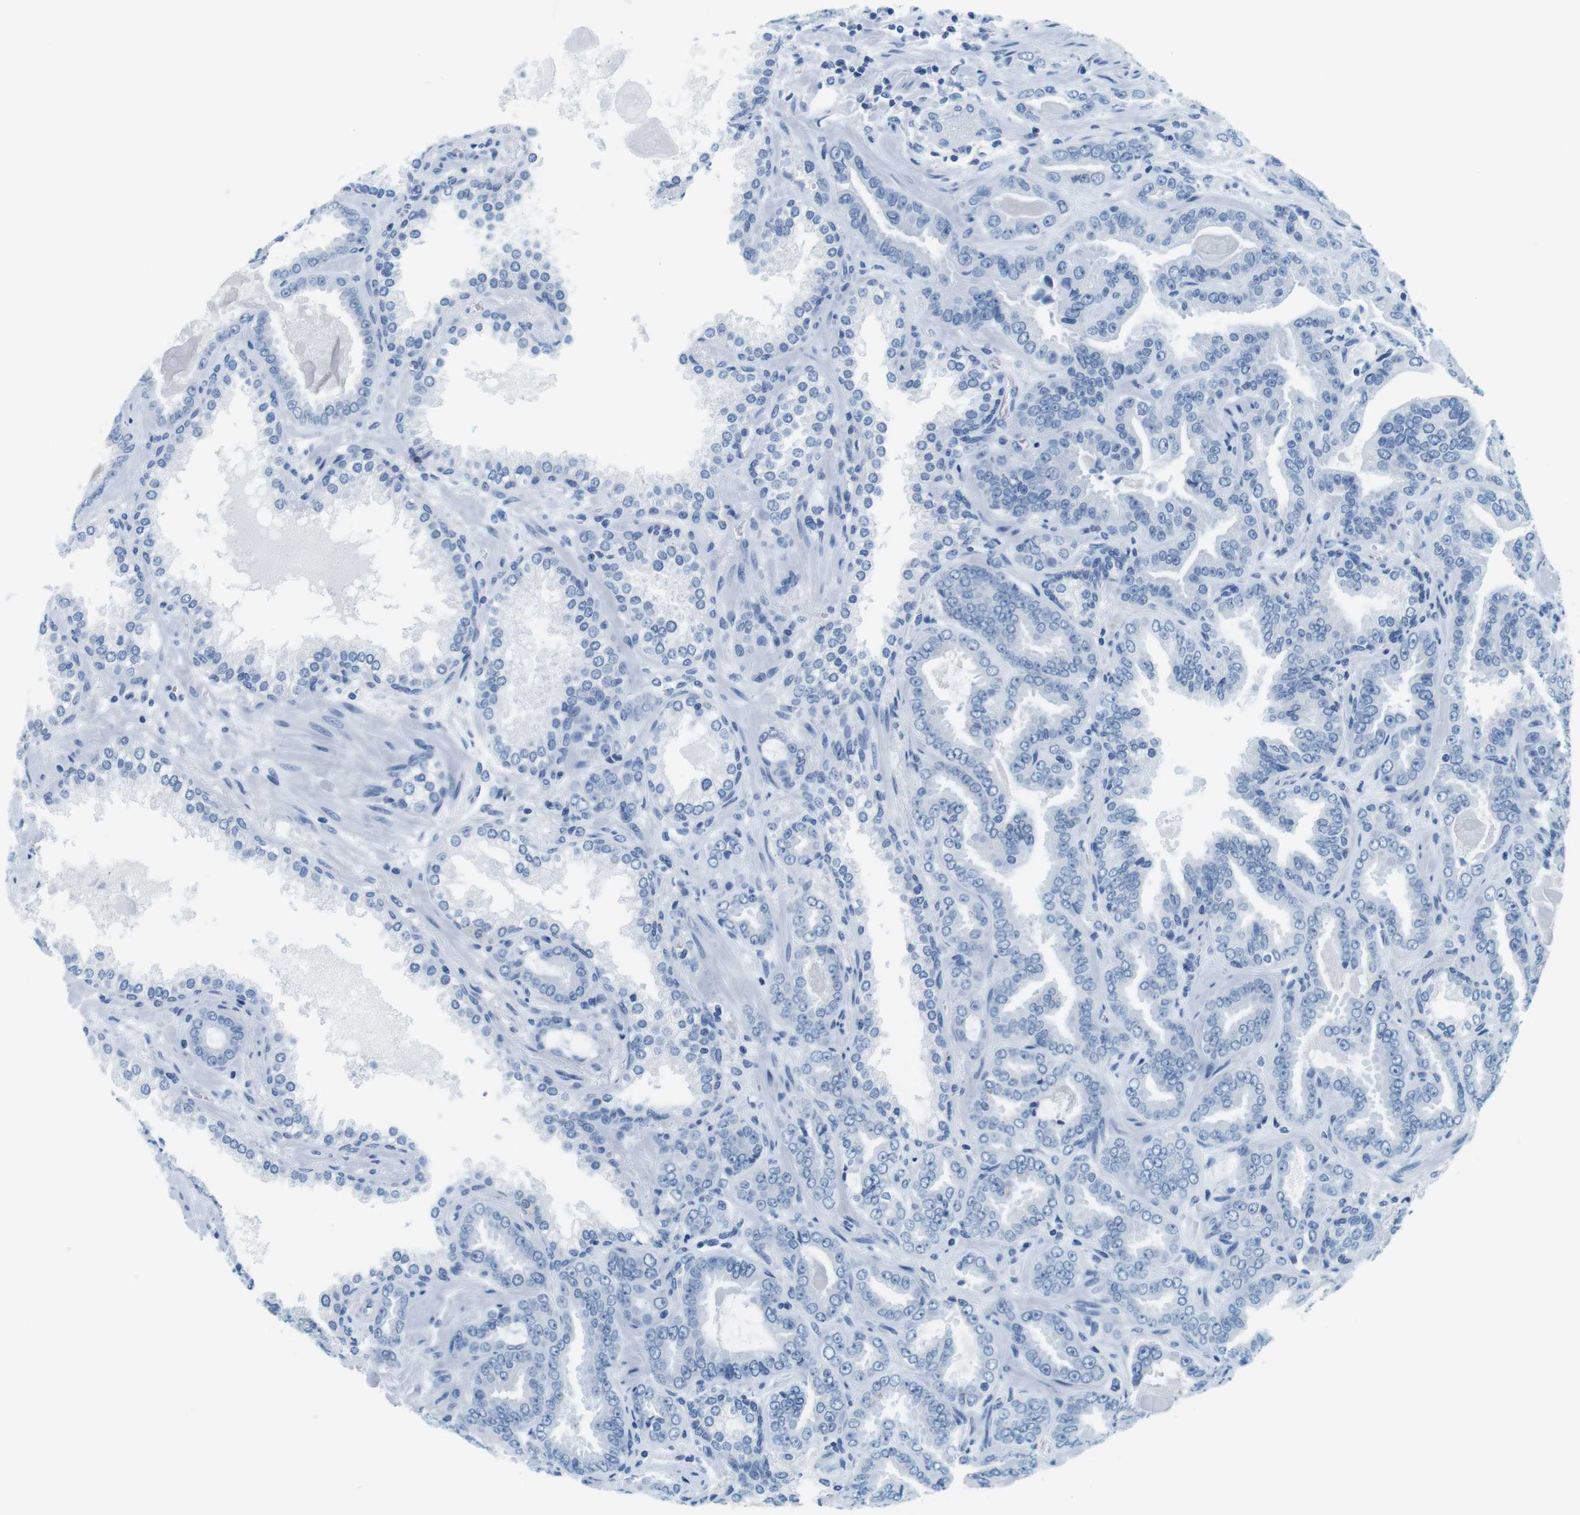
{"staining": {"intensity": "negative", "quantity": "none", "location": "none"}, "tissue": "prostate cancer", "cell_type": "Tumor cells", "image_type": "cancer", "snomed": [{"axis": "morphology", "description": "Adenocarcinoma, Low grade"}, {"axis": "topography", "description": "Prostate"}], "caption": "Immunohistochemistry photomicrograph of adenocarcinoma (low-grade) (prostate) stained for a protein (brown), which reveals no staining in tumor cells.", "gene": "CYP2C9", "patient": {"sex": "male", "age": 60}}